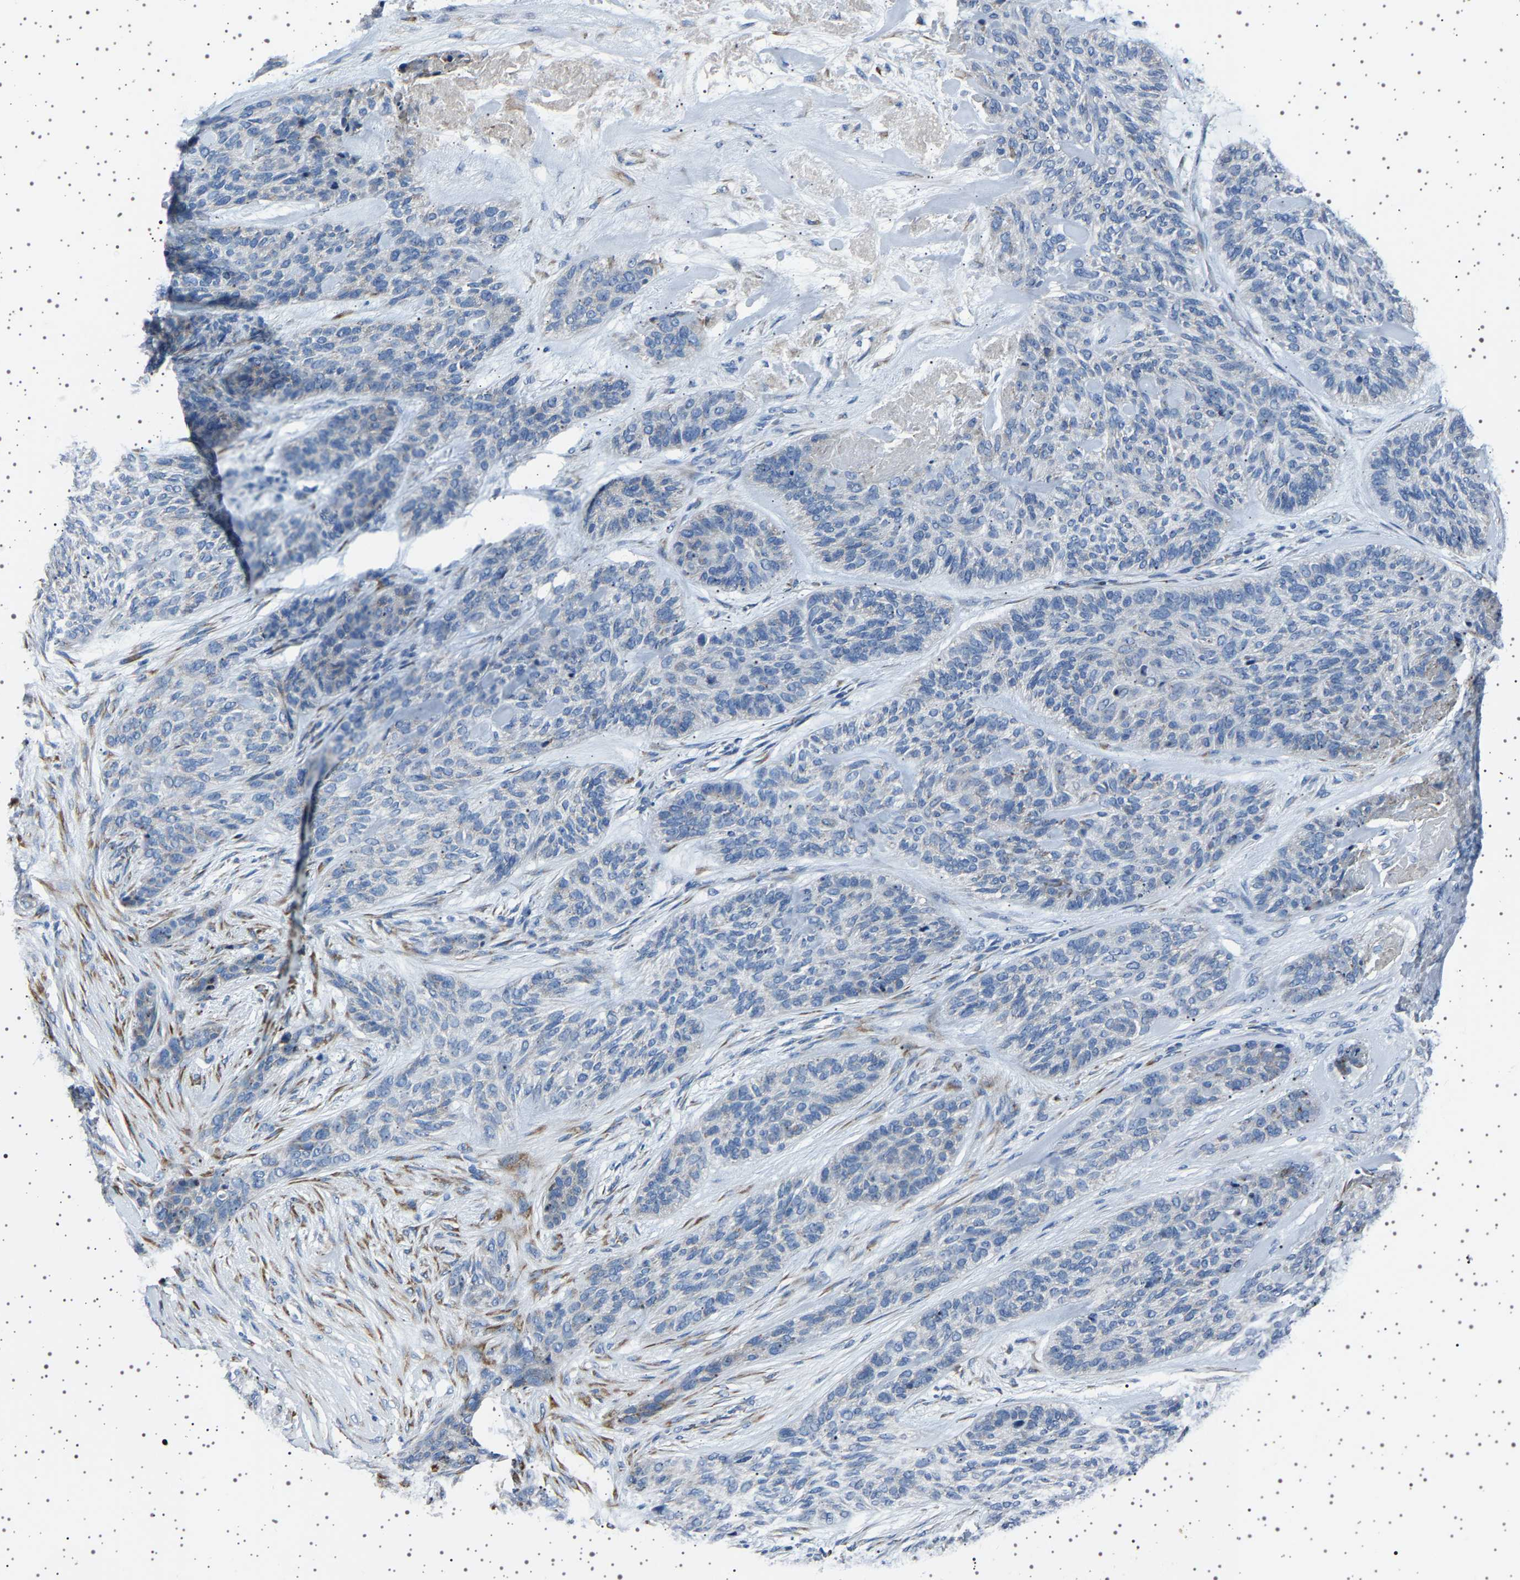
{"staining": {"intensity": "negative", "quantity": "none", "location": "none"}, "tissue": "skin cancer", "cell_type": "Tumor cells", "image_type": "cancer", "snomed": [{"axis": "morphology", "description": "Basal cell carcinoma"}, {"axis": "topography", "description": "Skin"}], "caption": "Tumor cells show no significant protein staining in skin cancer.", "gene": "FTCD", "patient": {"sex": "male", "age": 55}}